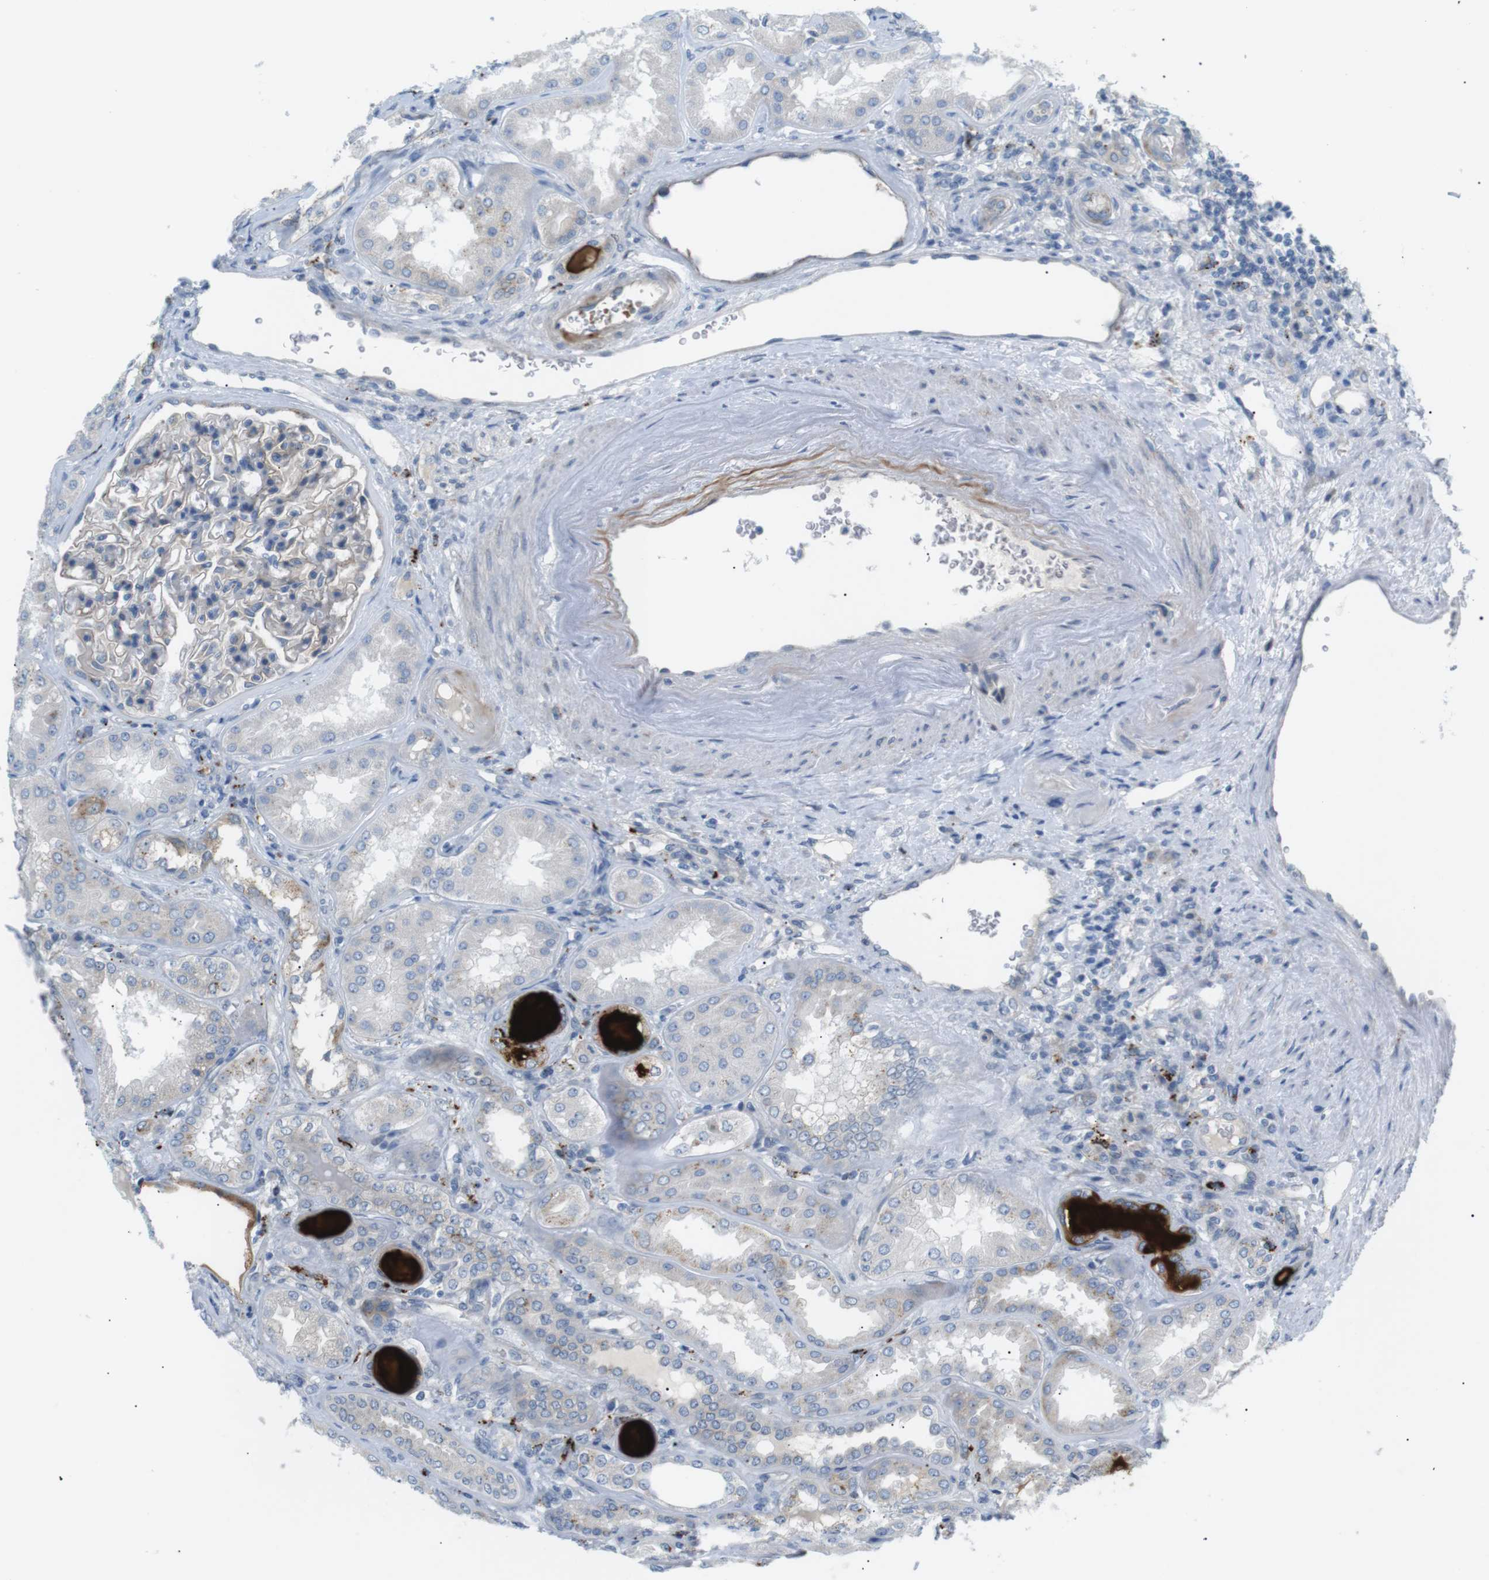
{"staining": {"intensity": "negative", "quantity": "none", "location": "none"}, "tissue": "kidney", "cell_type": "Cells in glomeruli", "image_type": "normal", "snomed": [{"axis": "morphology", "description": "Normal tissue, NOS"}, {"axis": "topography", "description": "Kidney"}], "caption": "High power microscopy image of an immunohistochemistry image of benign kidney, revealing no significant expression in cells in glomeruli. (Stains: DAB (3,3'-diaminobenzidine) IHC with hematoxylin counter stain, Microscopy: brightfield microscopy at high magnification).", "gene": "B4GALNT2", "patient": {"sex": "female", "age": 56}}